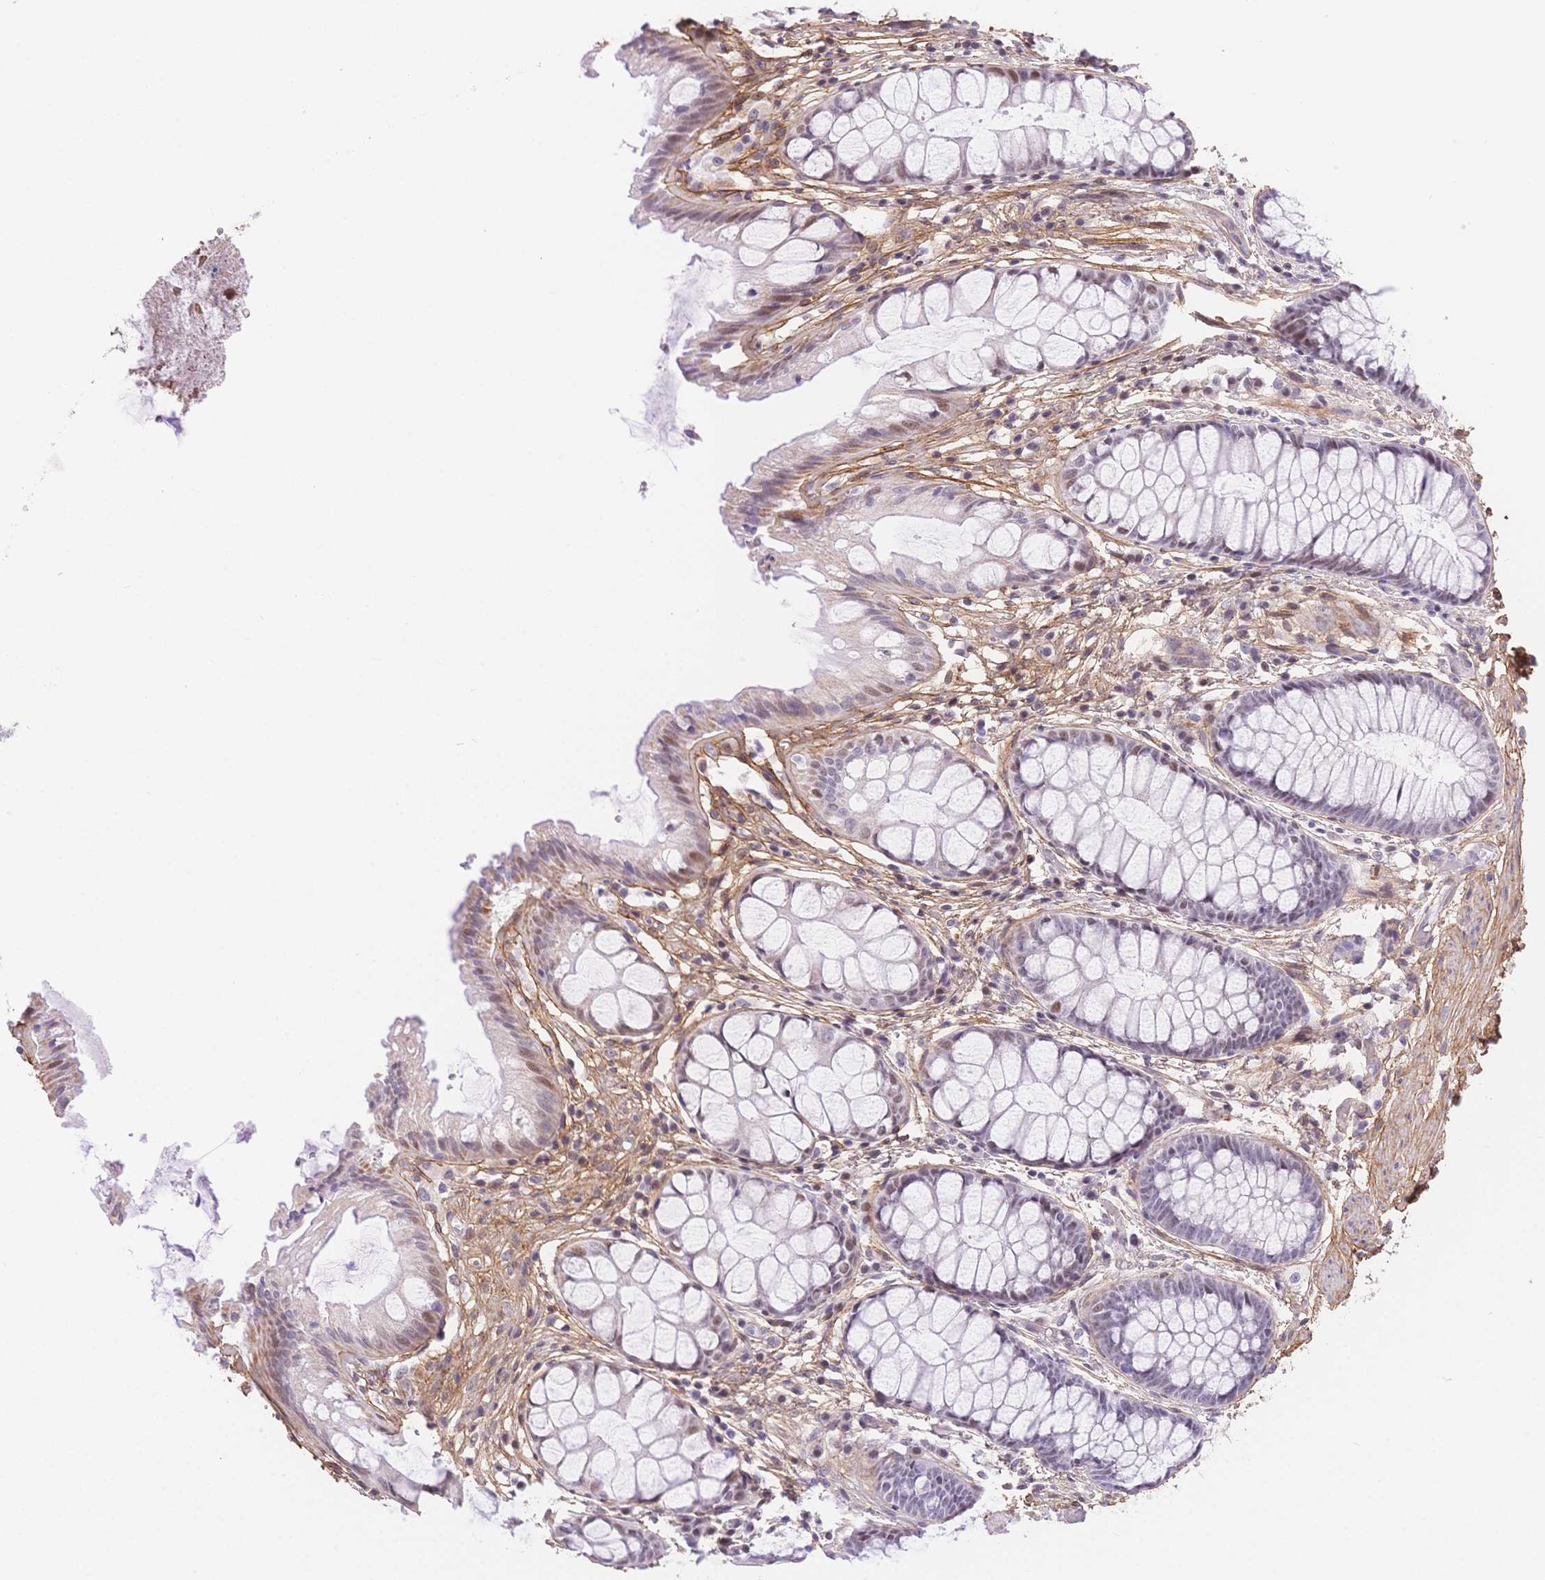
{"staining": {"intensity": "moderate", "quantity": "<25%", "location": "nuclear"}, "tissue": "rectum", "cell_type": "Glandular cells", "image_type": "normal", "snomed": [{"axis": "morphology", "description": "Normal tissue, NOS"}, {"axis": "topography", "description": "Rectum"}], "caption": "Normal rectum exhibits moderate nuclear positivity in about <25% of glandular cells.", "gene": "PDZD2", "patient": {"sex": "female", "age": 62}}